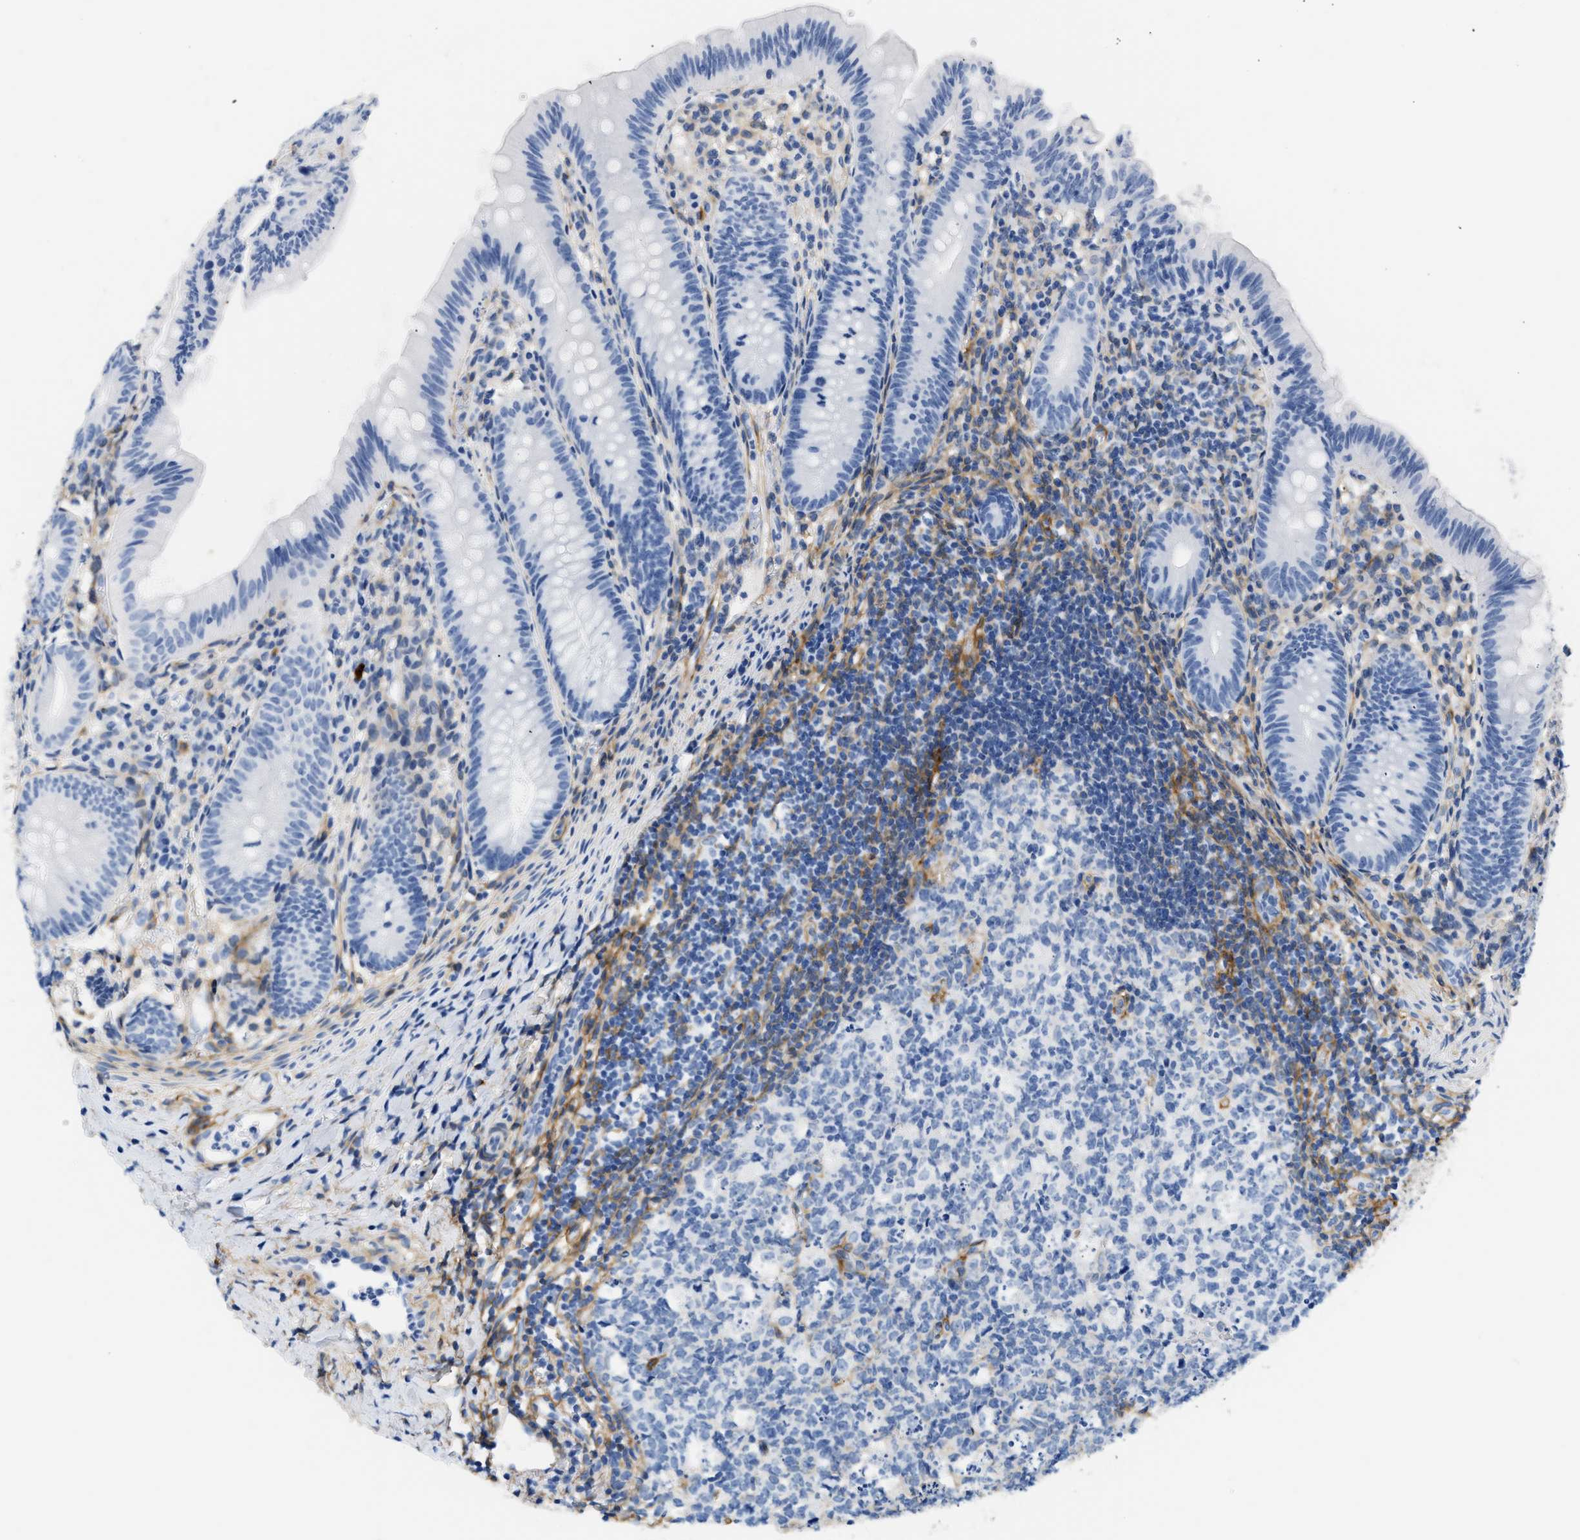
{"staining": {"intensity": "negative", "quantity": "none", "location": "none"}, "tissue": "appendix", "cell_type": "Glandular cells", "image_type": "normal", "snomed": [{"axis": "morphology", "description": "Normal tissue, NOS"}, {"axis": "topography", "description": "Appendix"}], "caption": "This is an immunohistochemistry photomicrograph of benign appendix. There is no positivity in glandular cells.", "gene": "PDGFRB", "patient": {"sex": "male", "age": 1}}